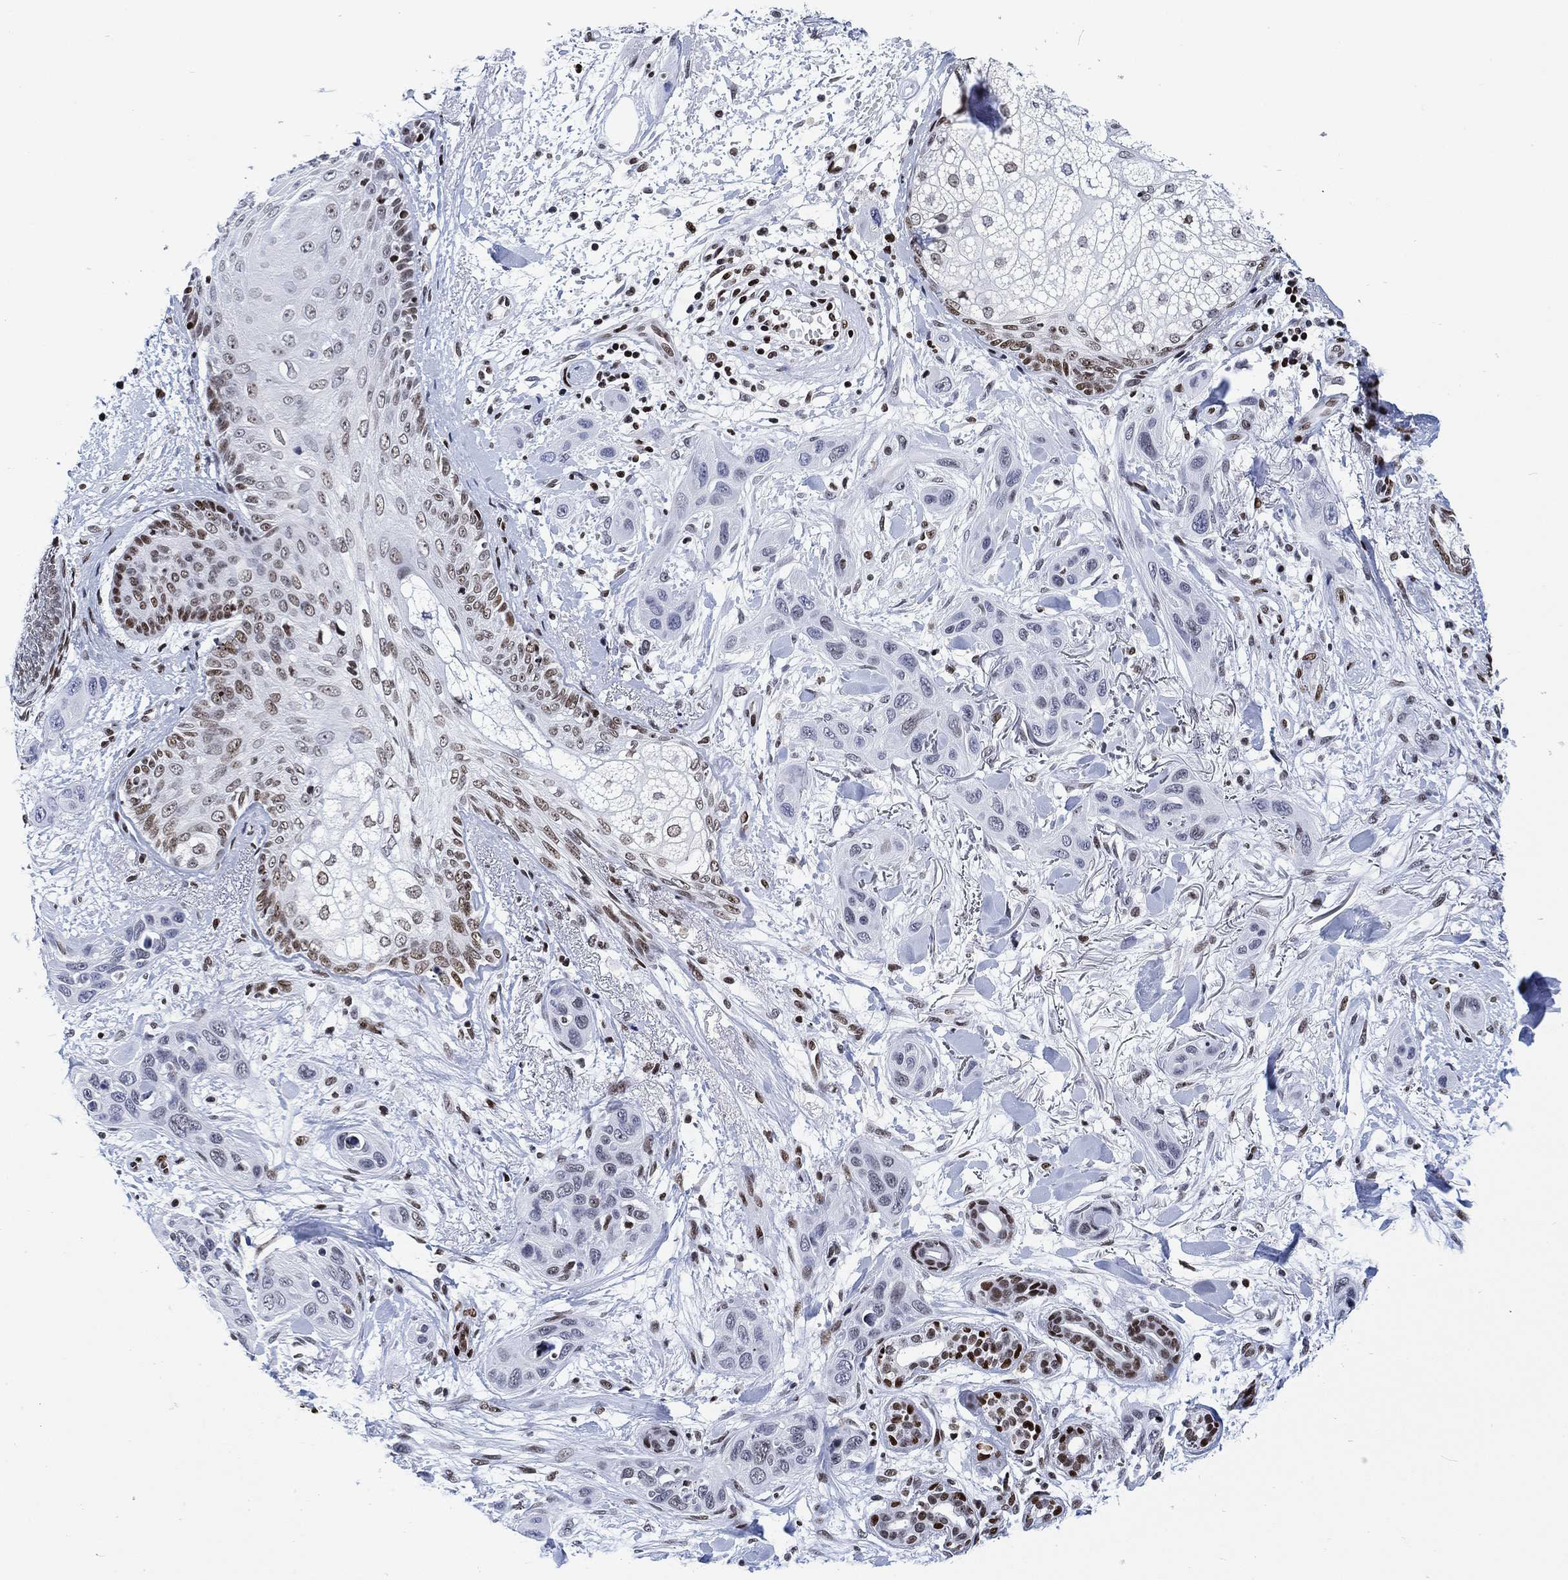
{"staining": {"intensity": "negative", "quantity": "none", "location": "none"}, "tissue": "skin cancer", "cell_type": "Tumor cells", "image_type": "cancer", "snomed": [{"axis": "morphology", "description": "Squamous cell carcinoma, NOS"}, {"axis": "topography", "description": "Skin"}], "caption": "Photomicrograph shows no significant protein expression in tumor cells of skin squamous cell carcinoma.", "gene": "H1-10", "patient": {"sex": "male", "age": 78}}